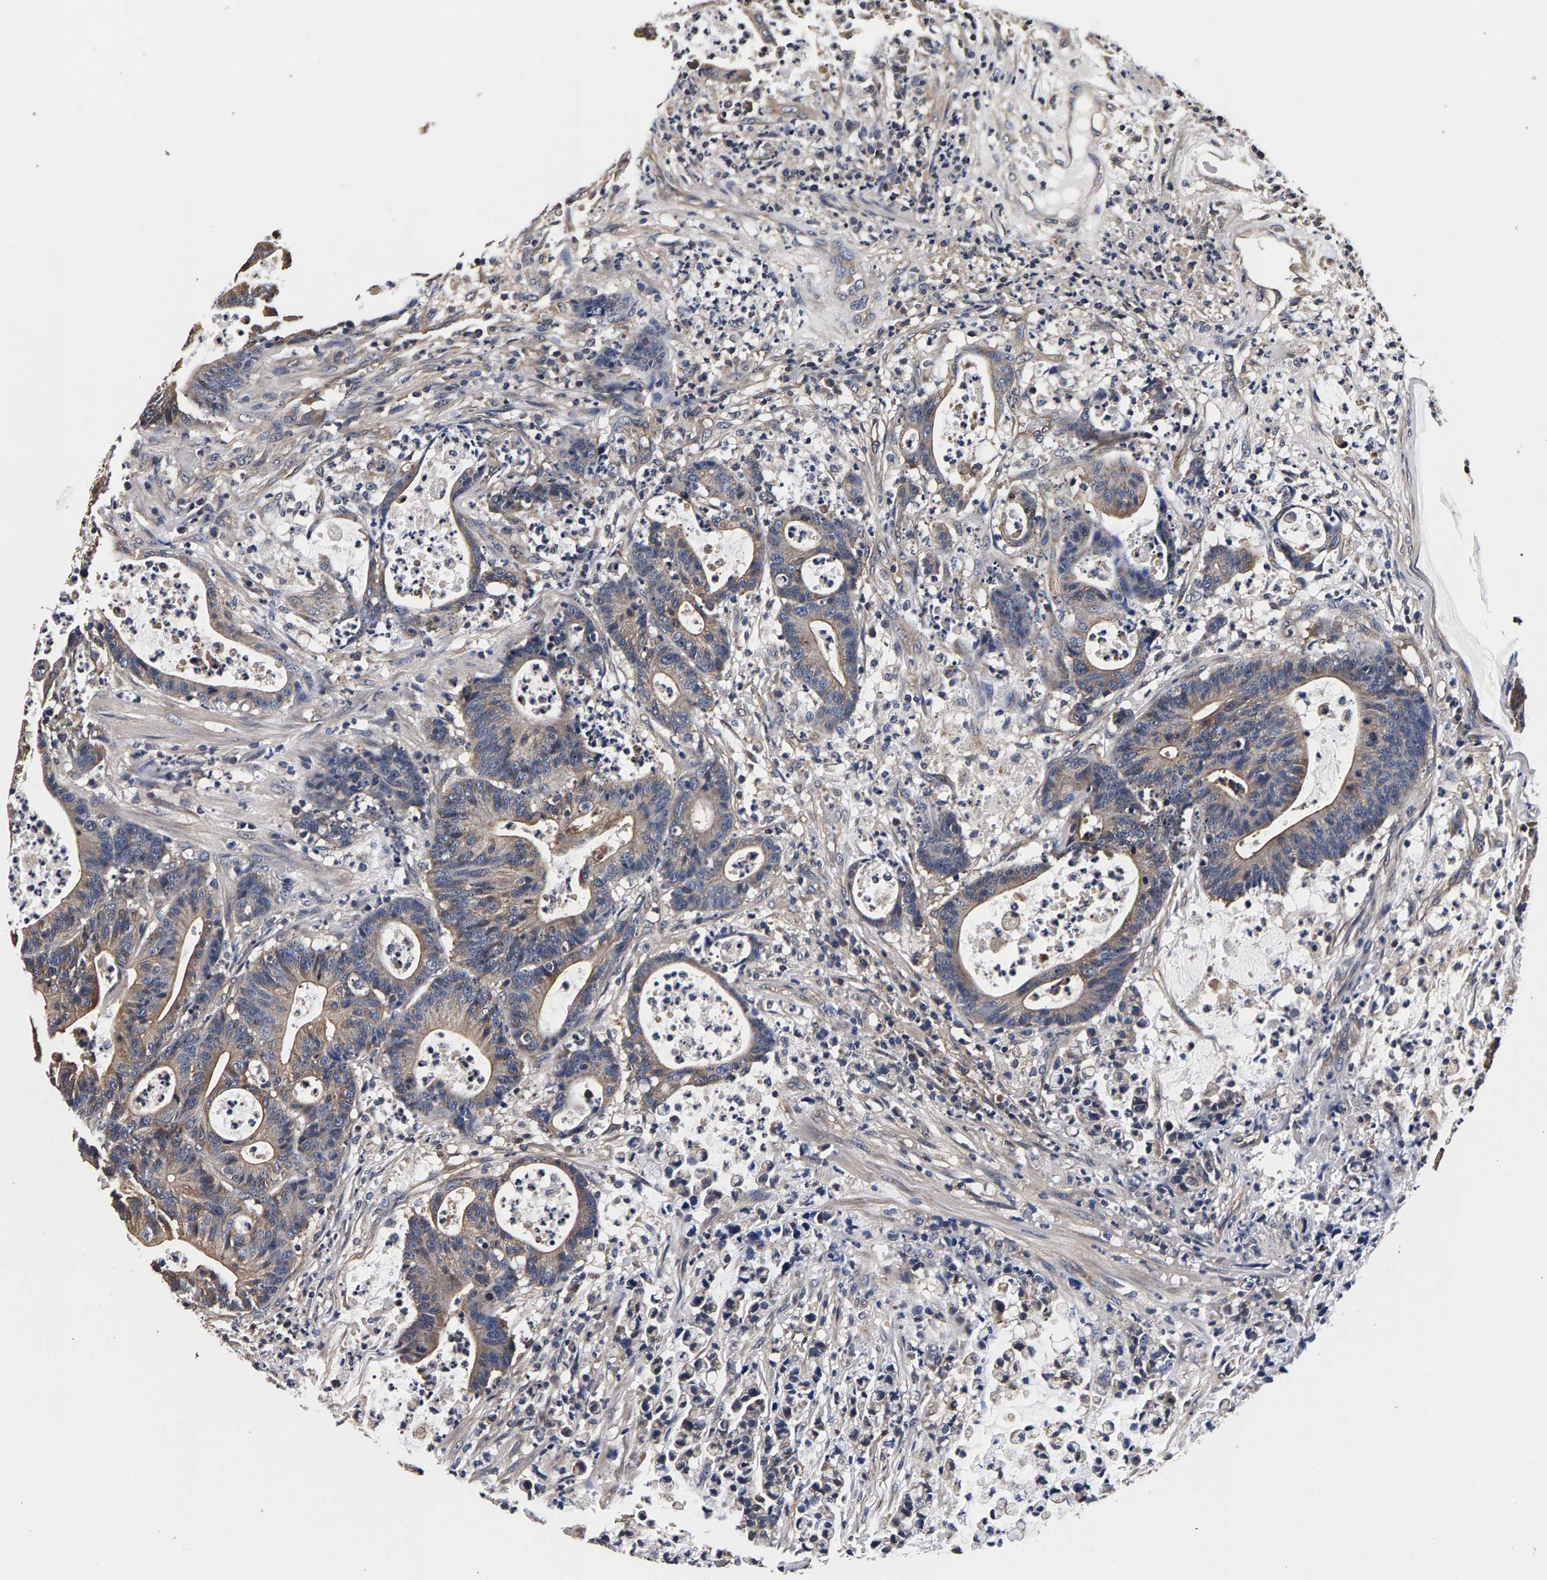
{"staining": {"intensity": "weak", "quantity": ">75%", "location": "cytoplasmic/membranous"}, "tissue": "colorectal cancer", "cell_type": "Tumor cells", "image_type": "cancer", "snomed": [{"axis": "morphology", "description": "Adenocarcinoma, NOS"}, {"axis": "topography", "description": "Colon"}], "caption": "Protein staining demonstrates weak cytoplasmic/membranous expression in about >75% of tumor cells in colorectal adenocarcinoma.", "gene": "MARCHF7", "patient": {"sex": "female", "age": 84}}